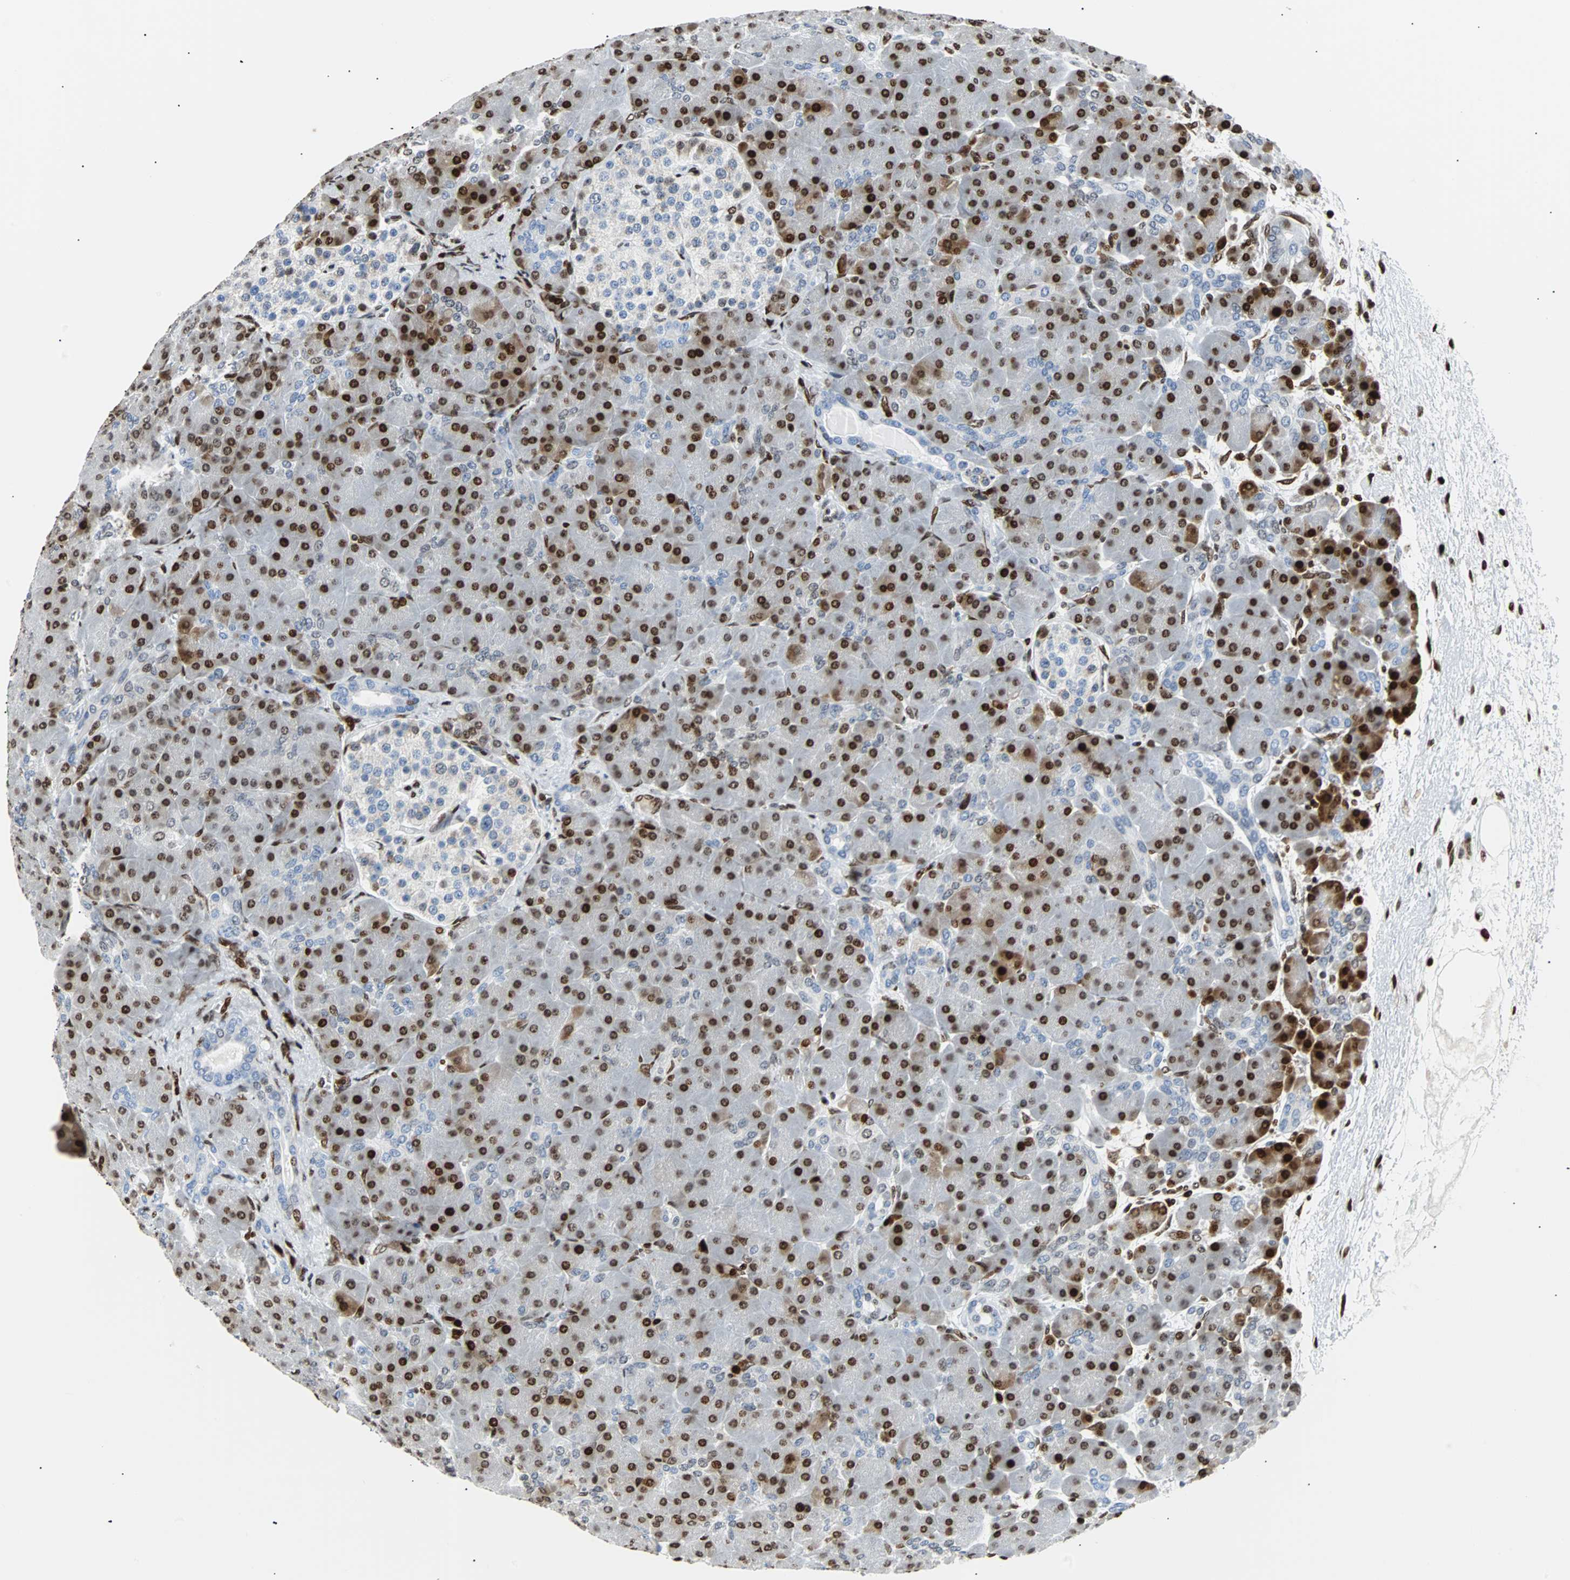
{"staining": {"intensity": "strong", "quantity": ">75%", "location": "nuclear"}, "tissue": "pancreas", "cell_type": "Exocrine glandular cells", "image_type": "normal", "snomed": [{"axis": "morphology", "description": "Normal tissue, NOS"}, {"axis": "topography", "description": "Pancreas"}], "caption": "Immunohistochemical staining of normal pancreas shows high levels of strong nuclear positivity in approximately >75% of exocrine glandular cells. Nuclei are stained in blue.", "gene": "ZNF131", "patient": {"sex": "male", "age": 66}}